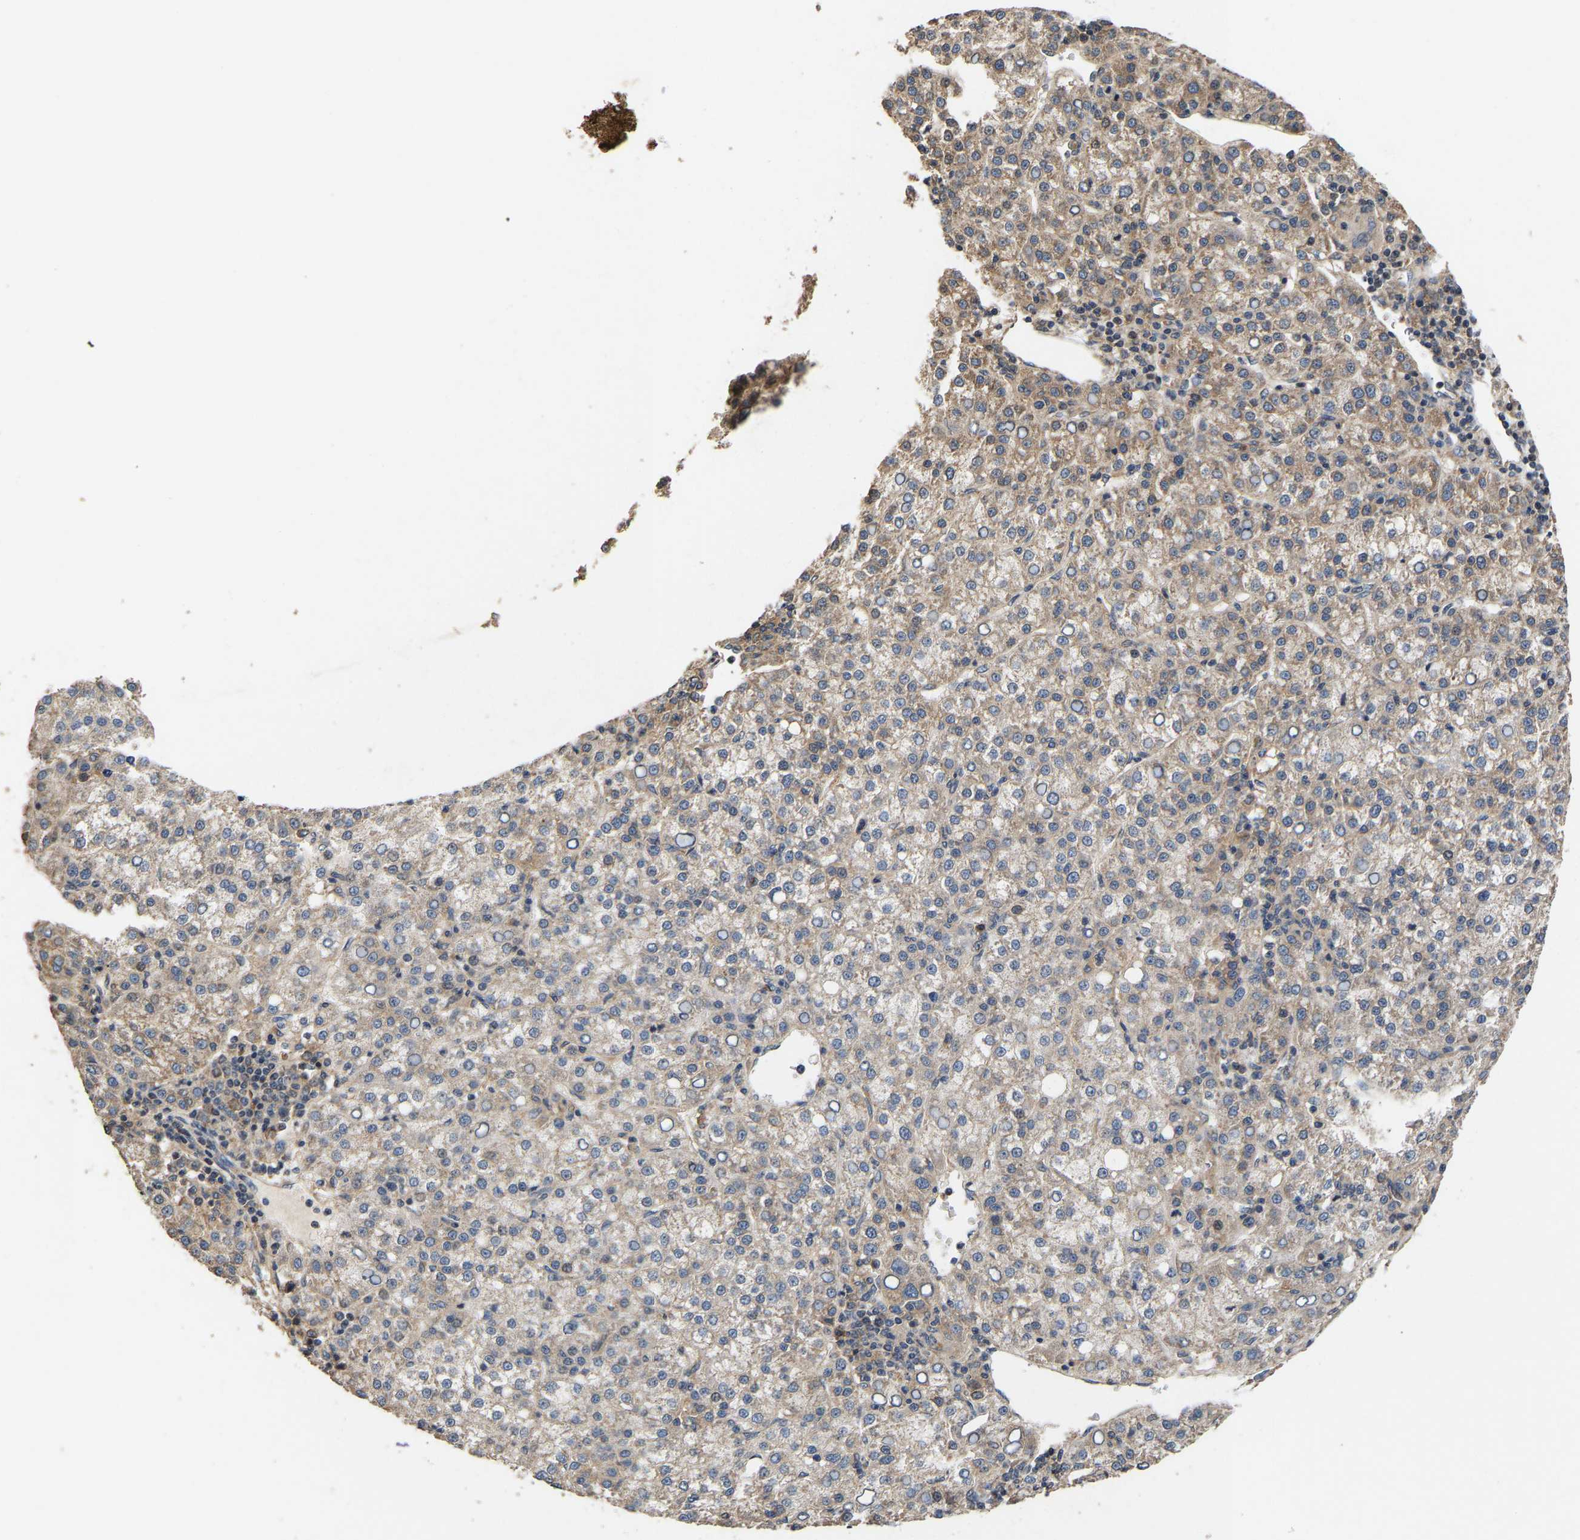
{"staining": {"intensity": "moderate", "quantity": "25%-75%", "location": "cytoplasmic/membranous"}, "tissue": "liver cancer", "cell_type": "Tumor cells", "image_type": "cancer", "snomed": [{"axis": "morphology", "description": "Carcinoma, Hepatocellular, NOS"}, {"axis": "topography", "description": "Liver"}], "caption": "Liver cancer (hepatocellular carcinoma) stained for a protein reveals moderate cytoplasmic/membranous positivity in tumor cells.", "gene": "AIMP2", "patient": {"sex": "female", "age": 58}}